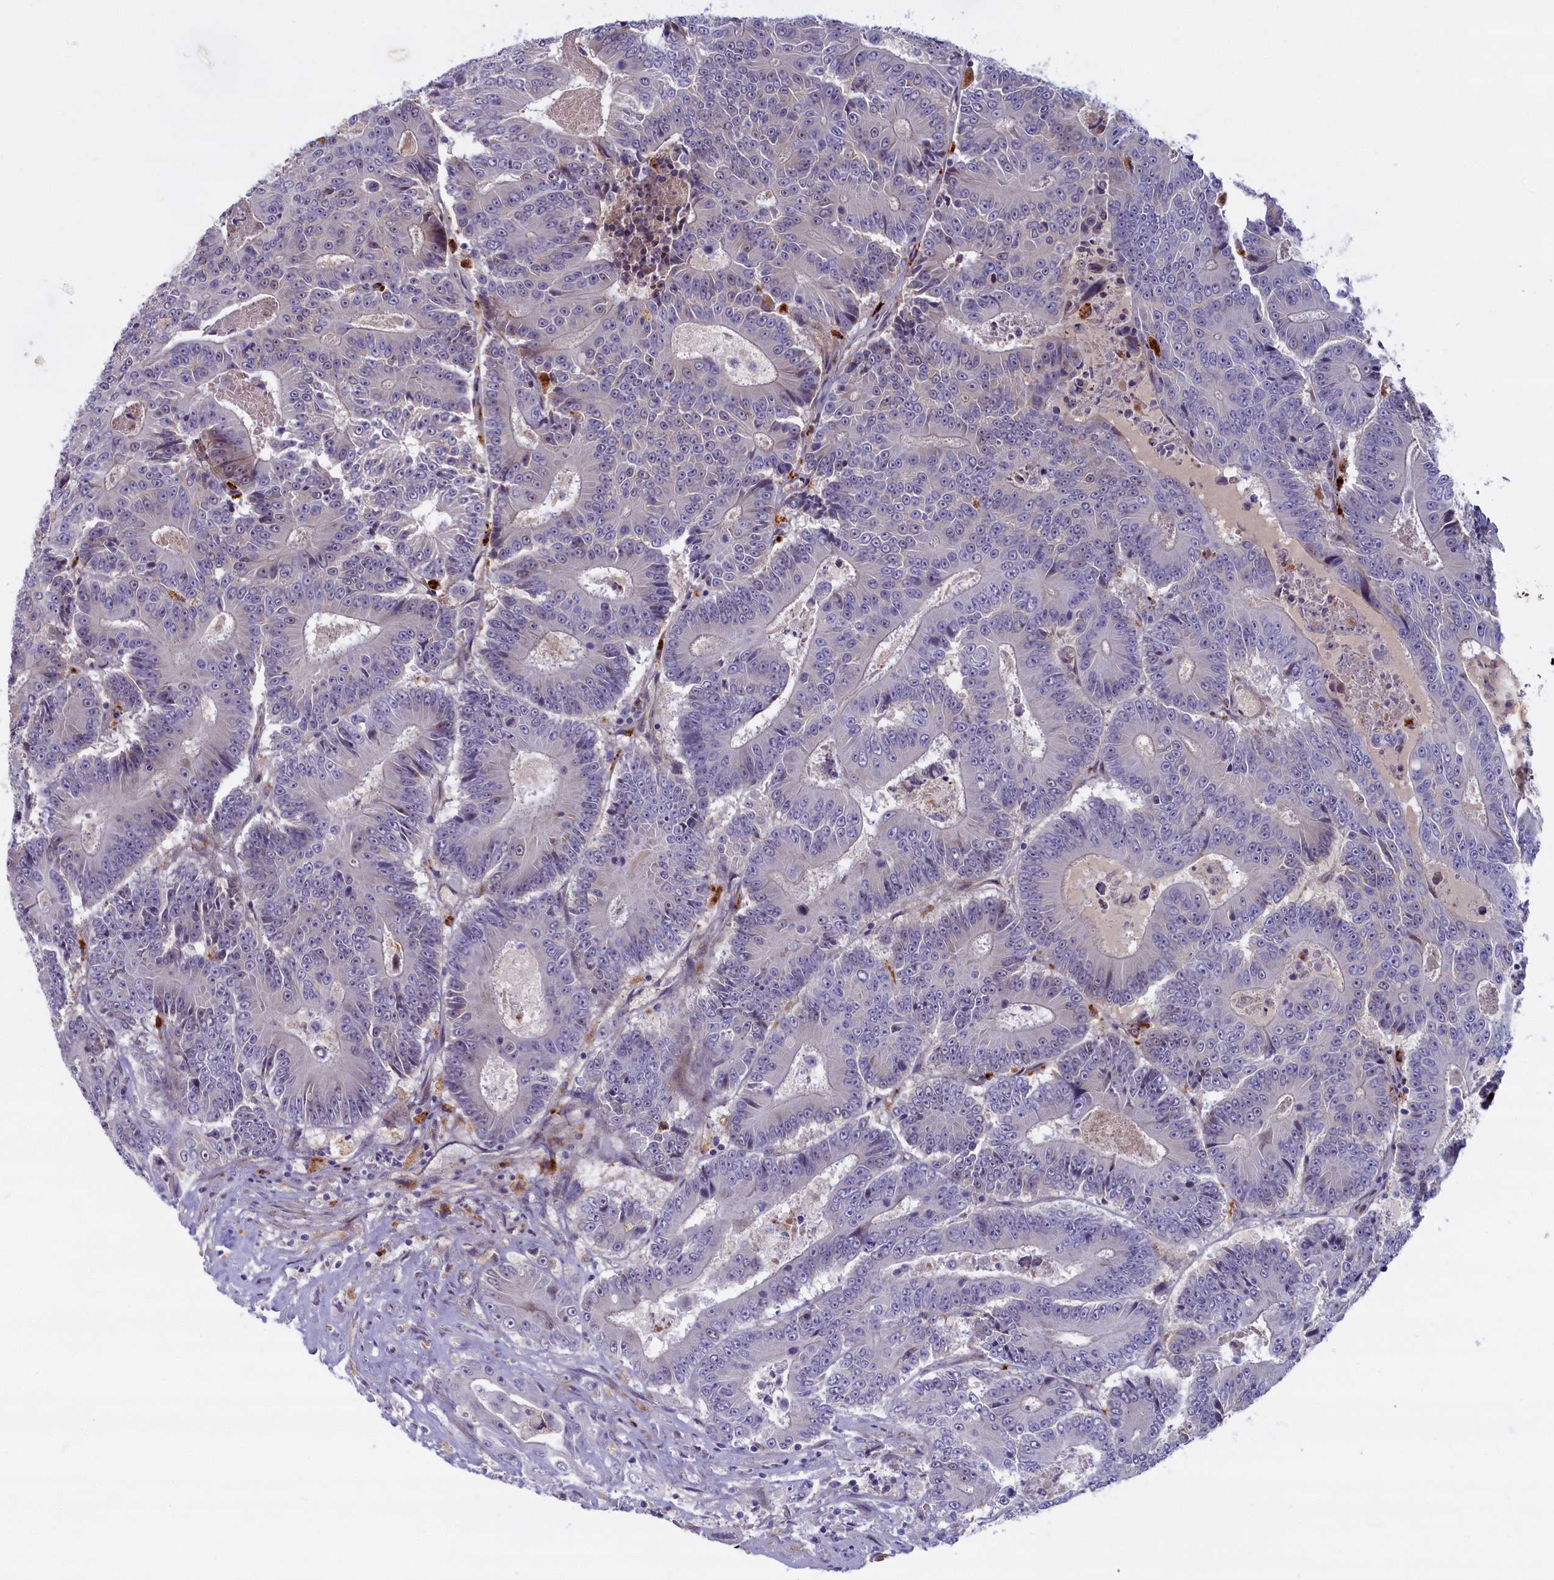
{"staining": {"intensity": "negative", "quantity": "none", "location": "none"}, "tissue": "colorectal cancer", "cell_type": "Tumor cells", "image_type": "cancer", "snomed": [{"axis": "morphology", "description": "Adenocarcinoma, NOS"}, {"axis": "topography", "description": "Colon"}], "caption": "This is an IHC photomicrograph of human colorectal cancer (adenocarcinoma). There is no expression in tumor cells.", "gene": "FCSK", "patient": {"sex": "male", "age": 83}}